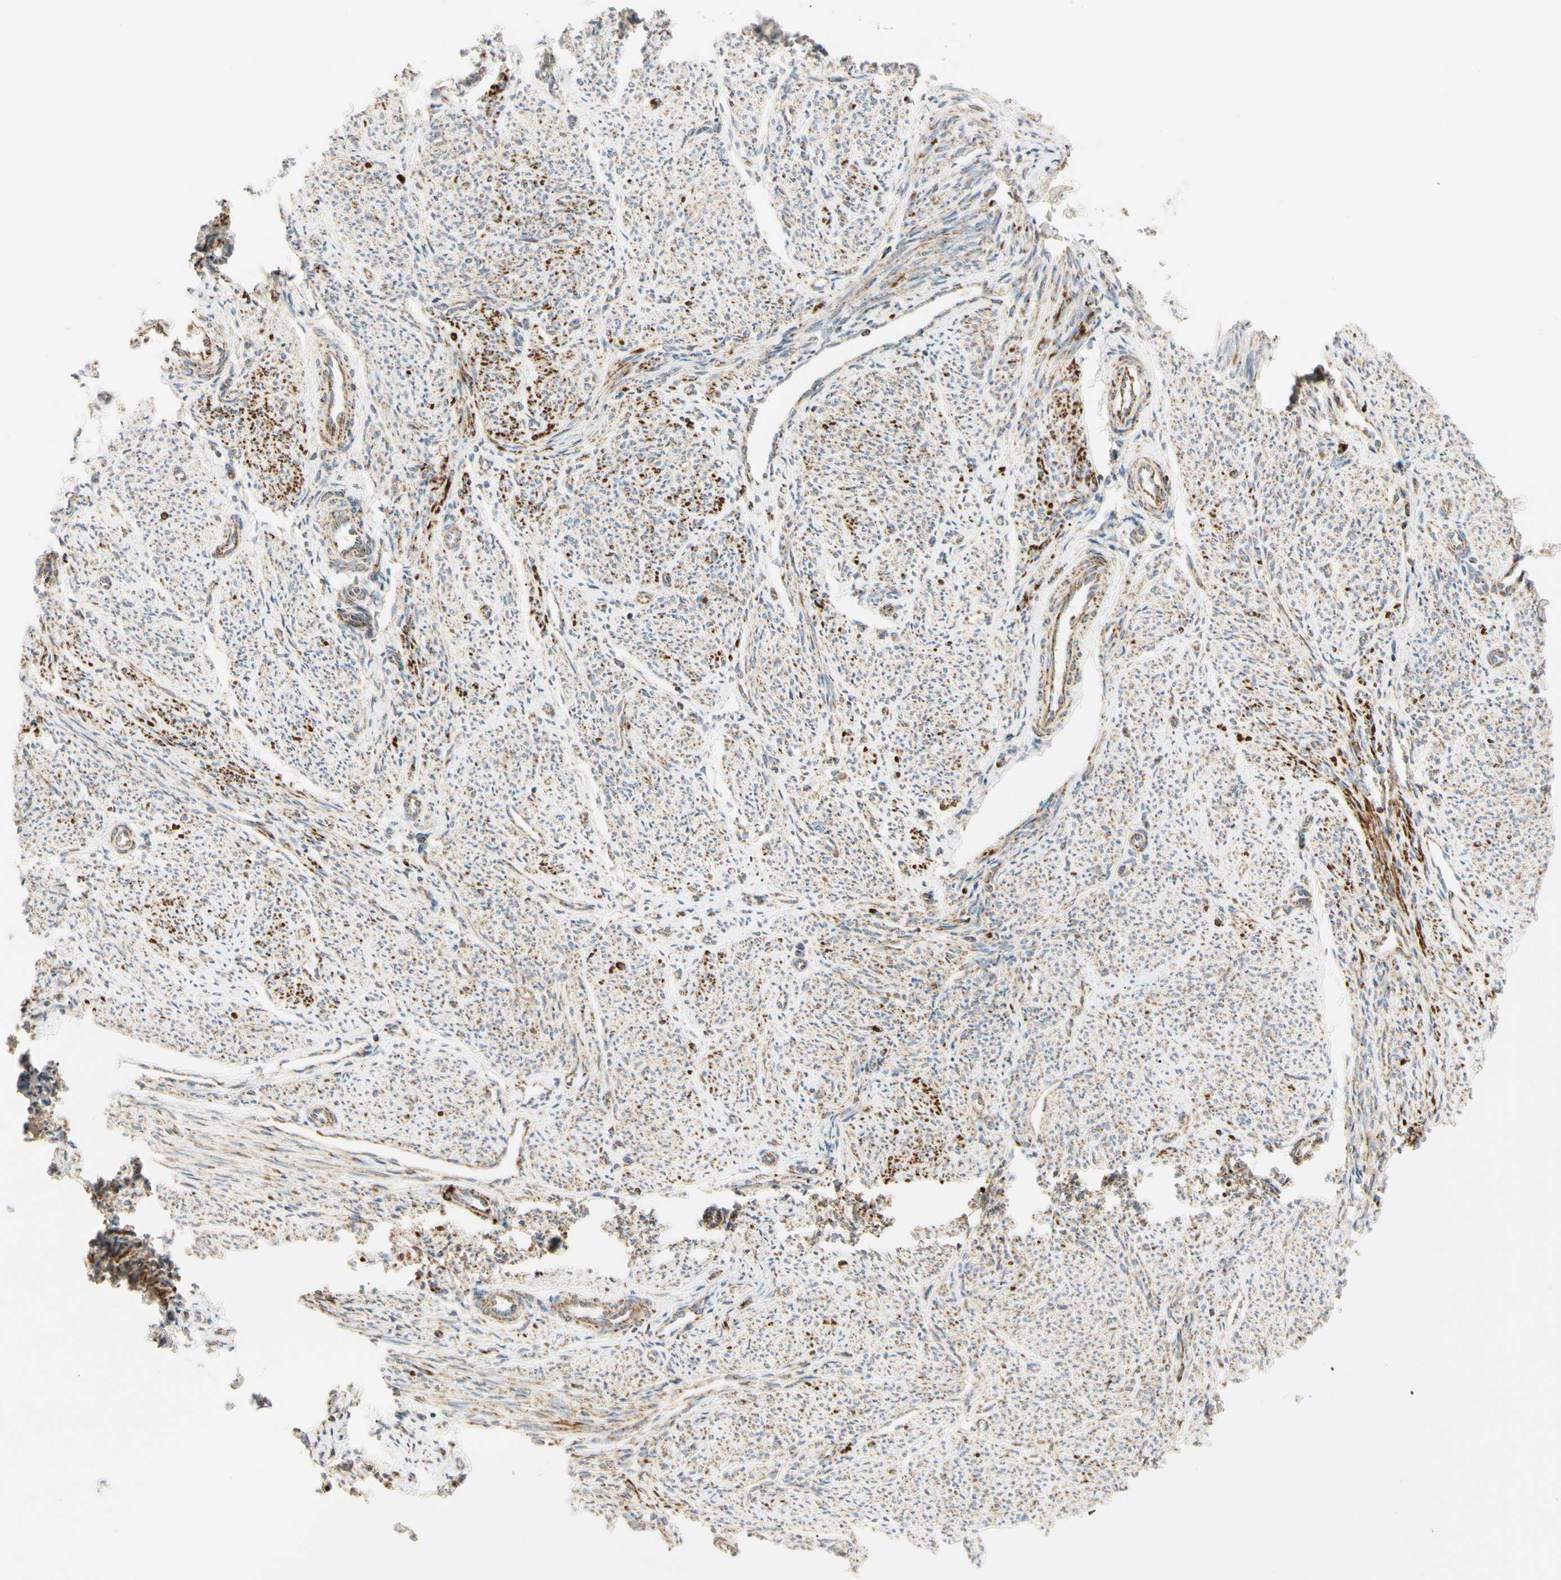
{"staining": {"intensity": "moderate", "quantity": "25%-75%", "location": "cytoplasmic/membranous"}, "tissue": "smooth muscle", "cell_type": "Smooth muscle cells", "image_type": "normal", "snomed": [{"axis": "morphology", "description": "Normal tissue, NOS"}, {"axis": "topography", "description": "Smooth muscle"}], "caption": "A micrograph of human smooth muscle stained for a protein displays moderate cytoplasmic/membranous brown staining in smooth muscle cells. The protein of interest is shown in brown color, while the nuclei are stained blue.", "gene": "TBC1D10A", "patient": {"sex": "female", "age": 65}}